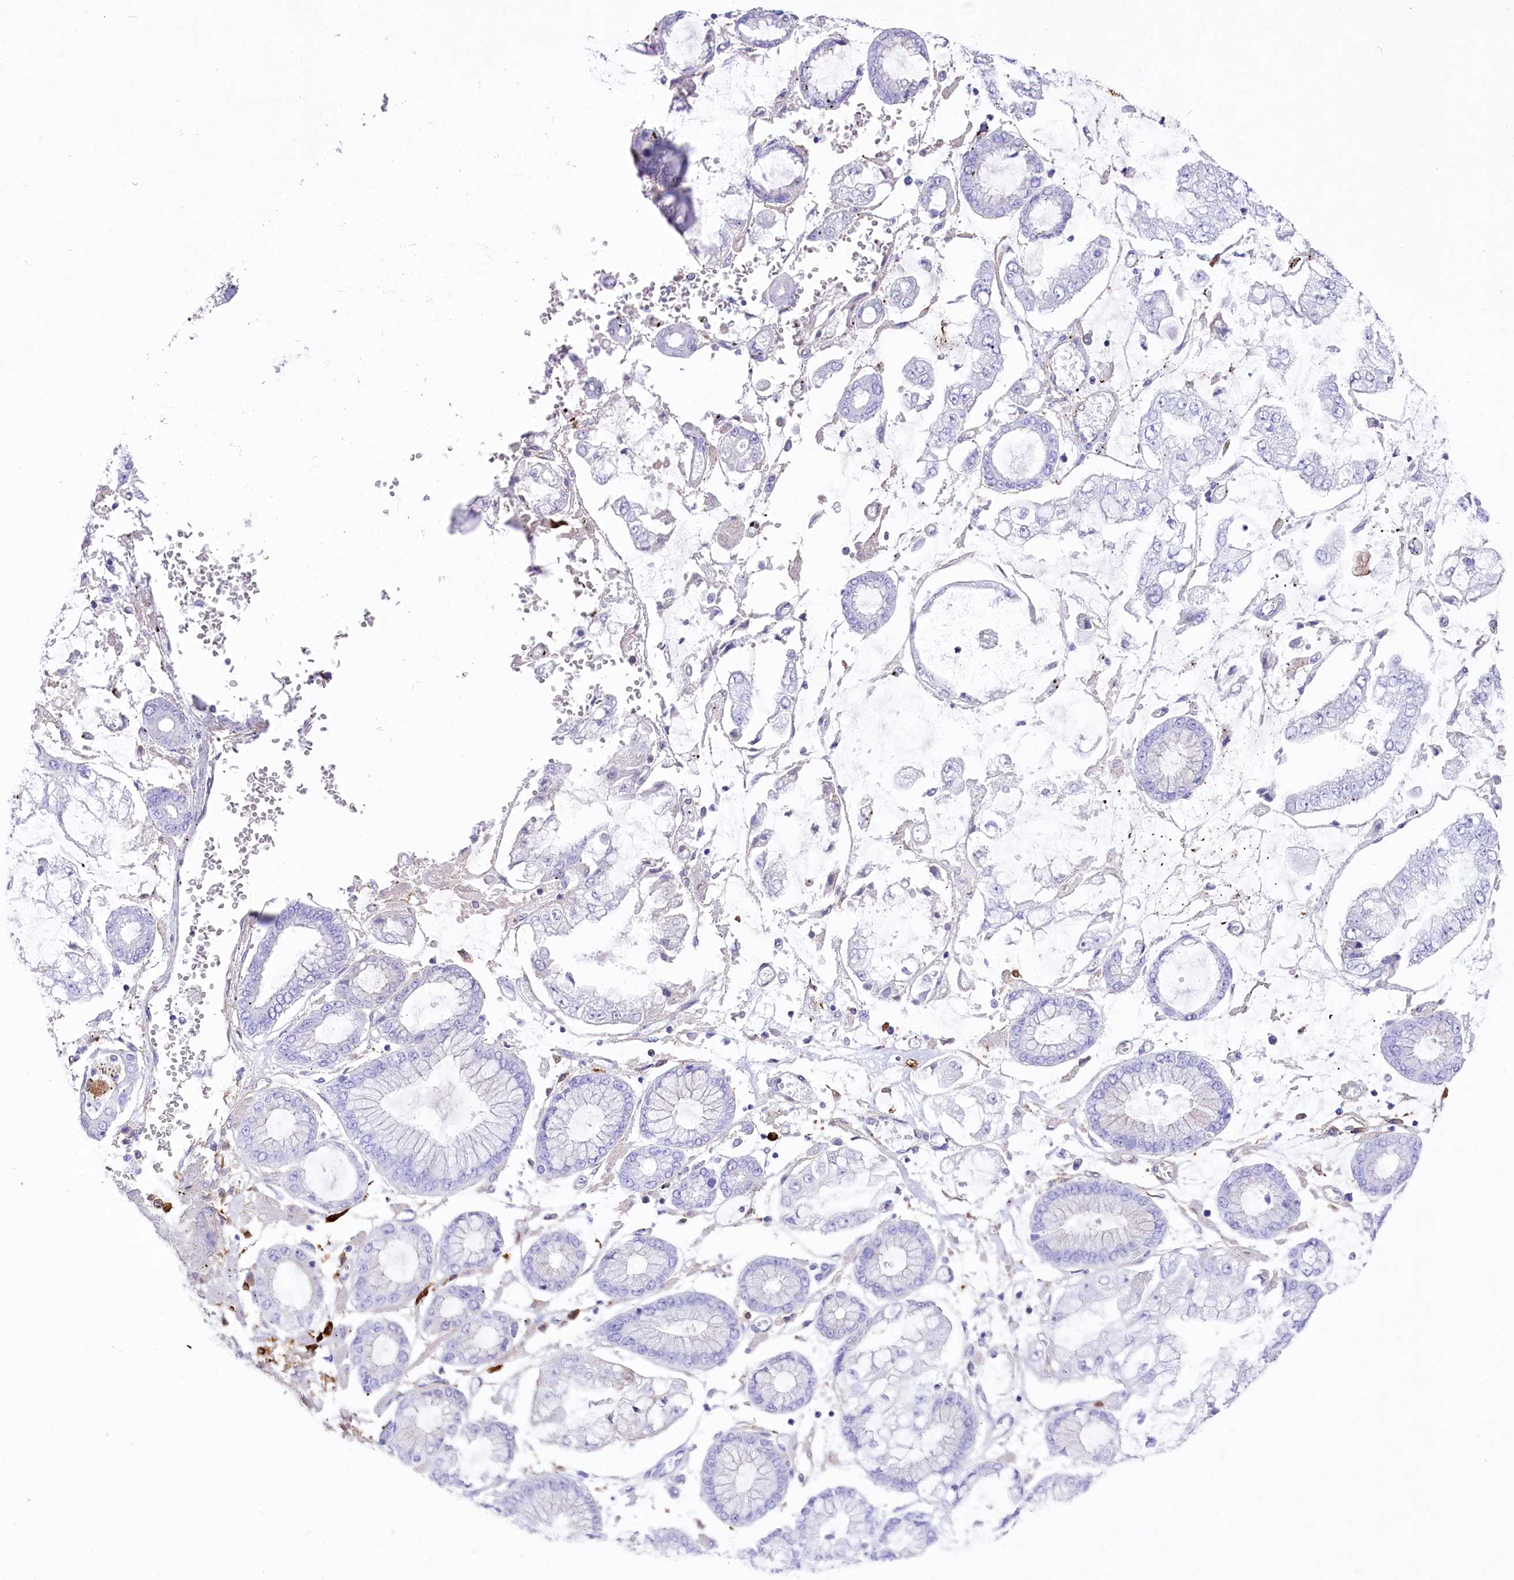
{"staining": {"intensity": "negative", "quantity": "none", "location": "none"}, "tissue": "stomach cancer", "cell_type": "Tumor cells", "image_type": "cancer", "snomed": [{"axis": "morphology", "description": "Adenocarcinoma, NOS"}, {"axis": "topography", "description": "Stomach"}], "caption": "The histopathology image exhibits no staining of tumor cells in stomach cancer (adenocarcinoma).", "gene": "DNAJC19", "patient": {"sex": "male", "age": 76}}